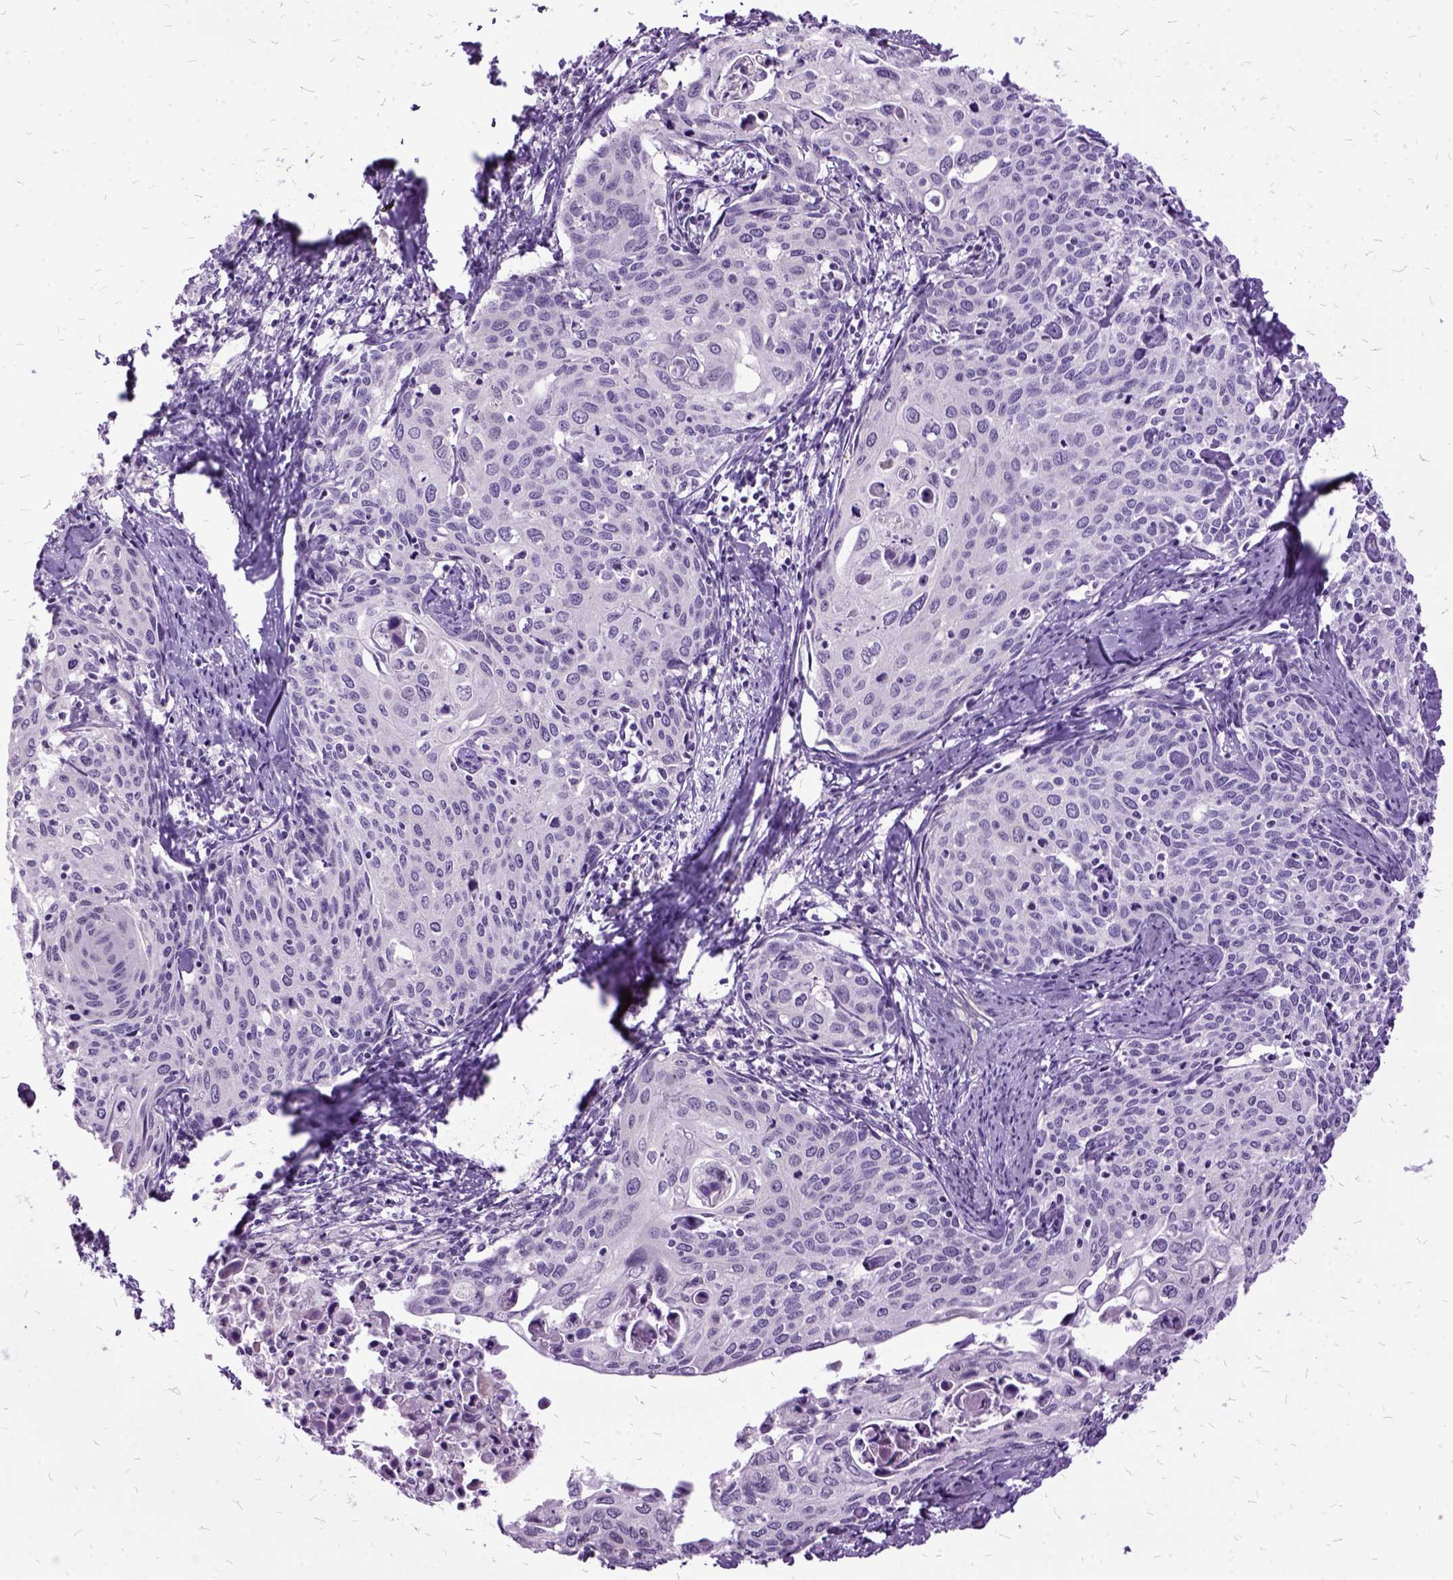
{"staining": {"intensity": "negative", "quantity": "none", "location": "none"}, "tissue": "cervical cancer", "cell_type": "Tumor cells", "image_type": "cancer", "snomed": [{"axis": "morphology", "description": "Squamous cell carcinoma, NOS"}, {"axis": "topography", "description": "Cervix"}], "caption": "The immunohistochemistry (IHC) micrograph has no significant staining in tumor cells of cervical cancer tissue.", "gene": "MME", "patient": {"sex": "female", "age": 62}}